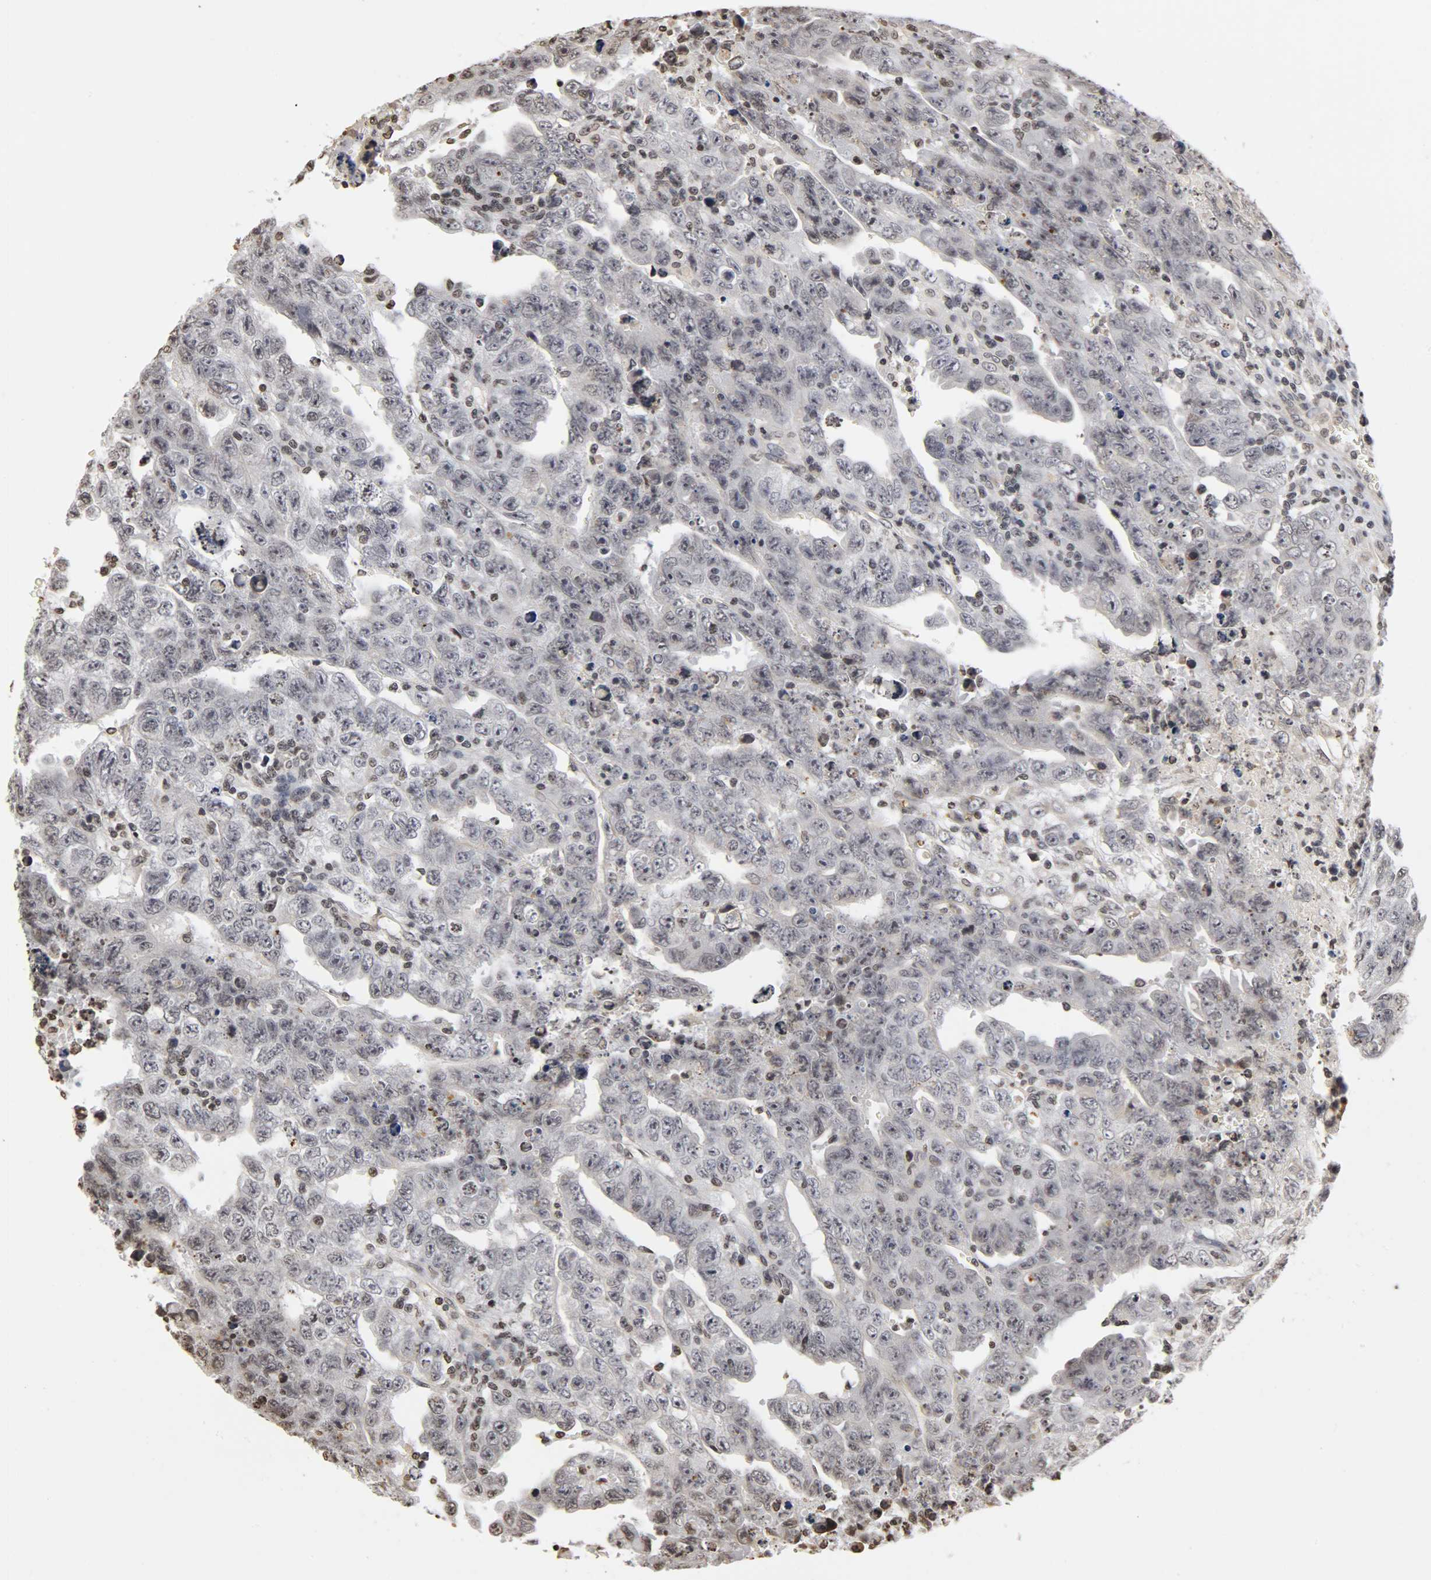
{"staining": {"intensity": "weak", "quantity": "<25%", "location": "nuclear"}, "tissue": "testis cancer", "cell_type": "Tumor cells", "image_type": "cancer", "snomed": [{"axis": "morphology", "description": "Carcinoma, Embryonal, NOS"}, {"axis": "topography", "description": "Testis"}], "caption": "A histopathology image of embryonal carcinoma (testis) stained for a protein shows no brown staining in tumor cells.", "gene": "ERCC2", "patient": {"sex": "male", "age": 28}}